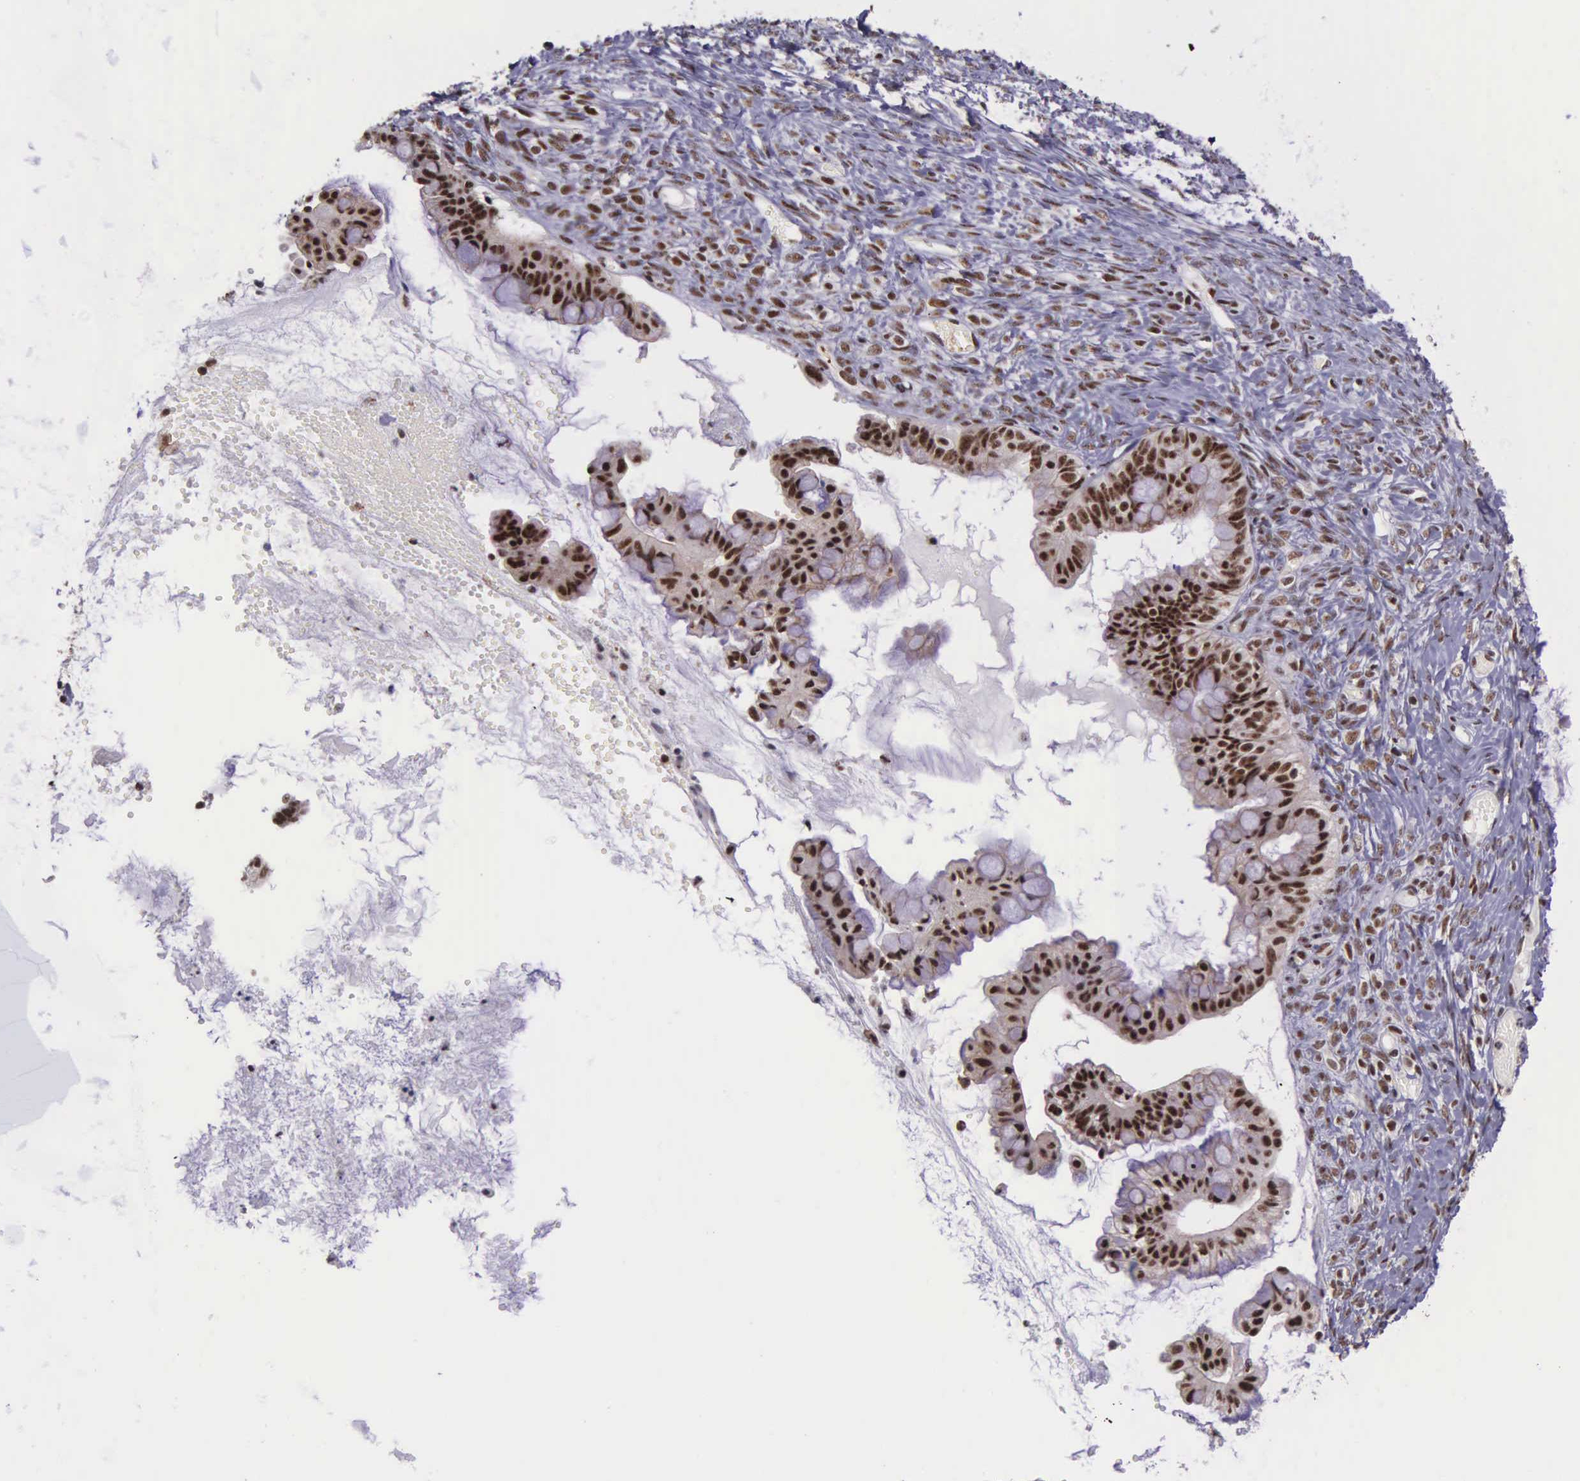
{"staining": {"intensity": "moderate", "quantity": ">75%", "location": "nuclear"}, "tissue": "ovarian cancer", "cell_type": "Tumor cells", "image_type": "cancer", "snomed": [{"axis": "morphology", "description": "Cystadenocarcinoma, mucinous, NOS"}, {"axis": "topography", "description": "Ovary"}], "caption": "Protein expression analysis of human ovarian cancer (mucinous cystadenocarcinoma) reveals moderate nuclear expression in about >75% of tumor cells. The staining was performed using DAB to visualize the protein expression in brown, while the nuclei were stained in blue with hematoxylin (Magnification: 20x).", "gene": "FAM47A", "patient": {"sex": "female", "age": 57}}